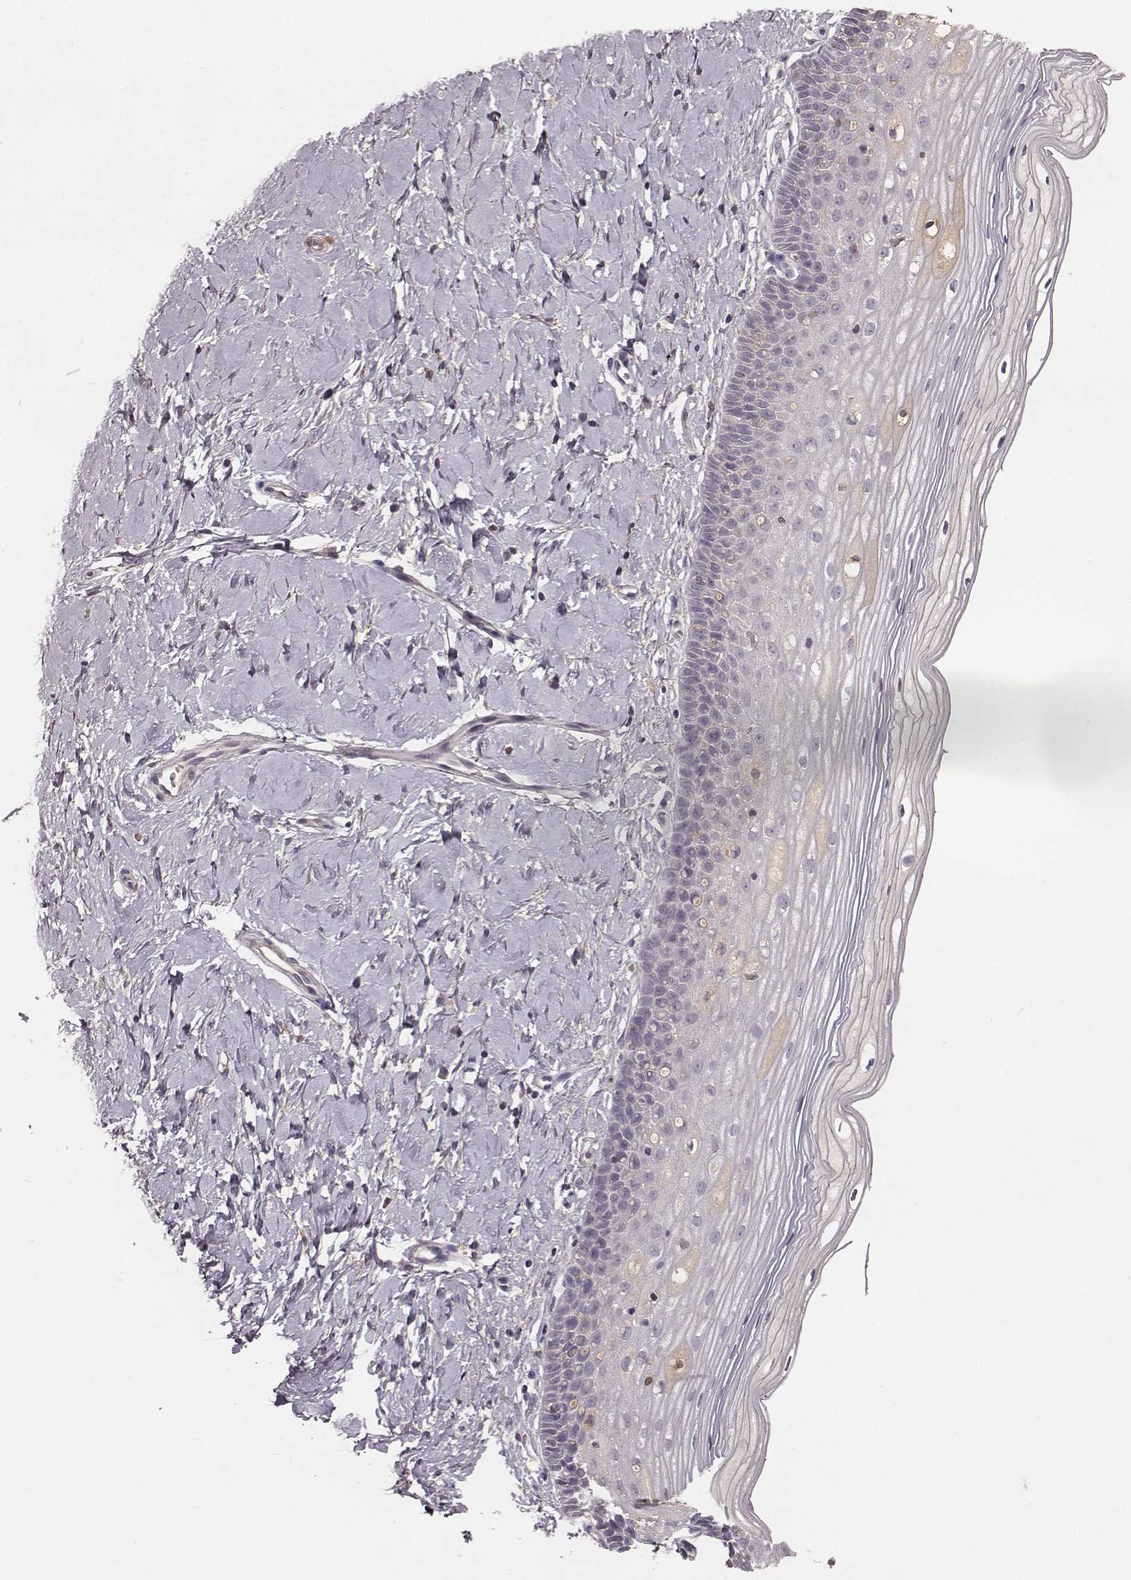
{"staining": {"intensity": "negative", "quantity": "none", "location": "none"}, "tissue": "cervix", "cell_type": "Glandular cells", "image_type": "normal", "snomed": [{"axis": "morphology", "description": "Normal tissue, NOS"}, {"axis": "topography", "description": "Cervix"}], "caption": "This image is of benign cervix stained with immunohistochemistry (IHC) to label a protein in brown with the nuclei are counter-stained blue. There is no staining in glandular cells.", "gene": "YJEFN3", "patient": {"sex": "female", "age": 37}}